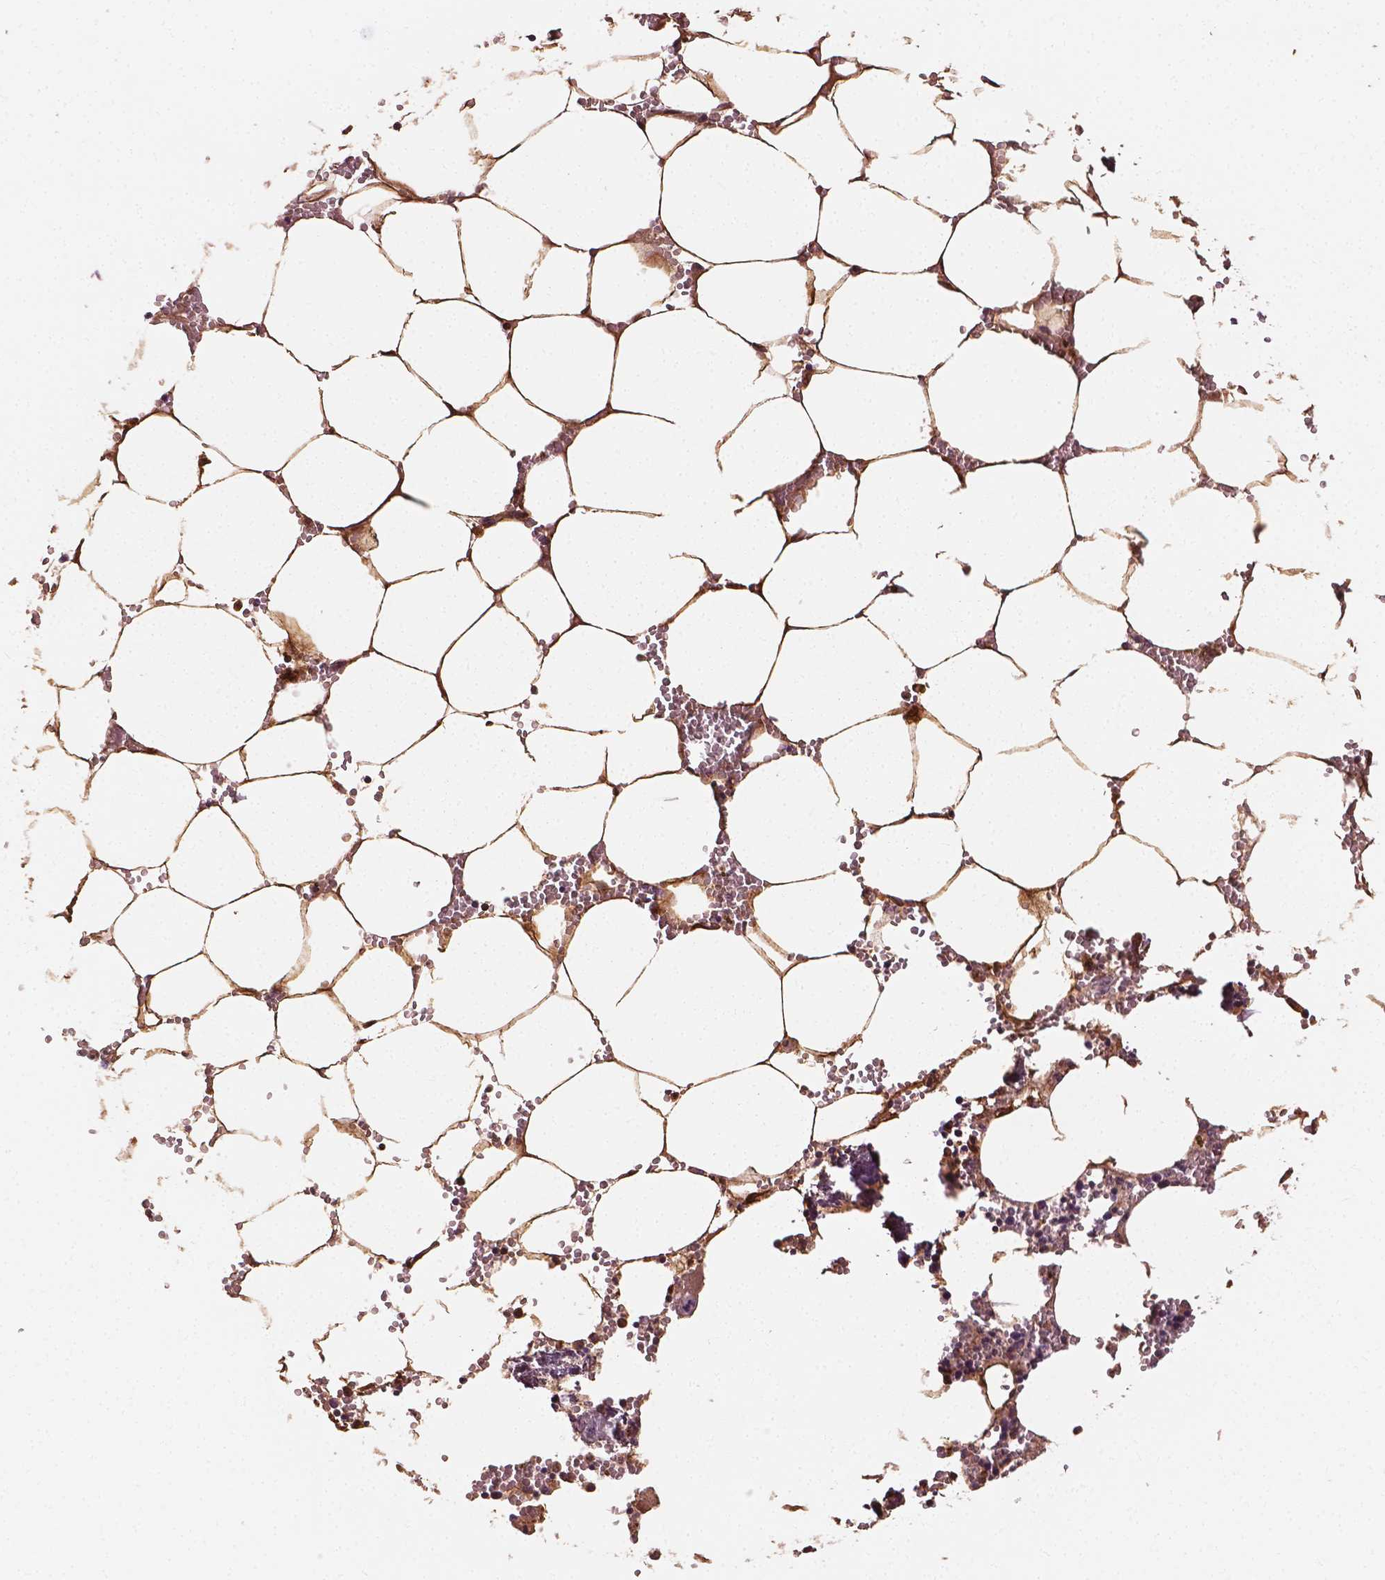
{"staining": {"intensity": "moderate", "quantity": "<25%", "location": "cytoplasmic/membranous"}, "tissue": "bone marrow", "cell_type": "Hematopoietic cells", "image_type": "normal", "snomed": [{"axis": "morphology", "description": "Normal tissue, NOS"}, {"axis": "topography", "description": "Bone marrow"}], "caption": "Immunohistochemical staining of normal human bone marrow displays moderate cytoplasmic/membranous protein positivity in approximately <25% of hematopoietic cells.", "gene": "FBLN1", "patient": {"sex": "male", "age": 54}}